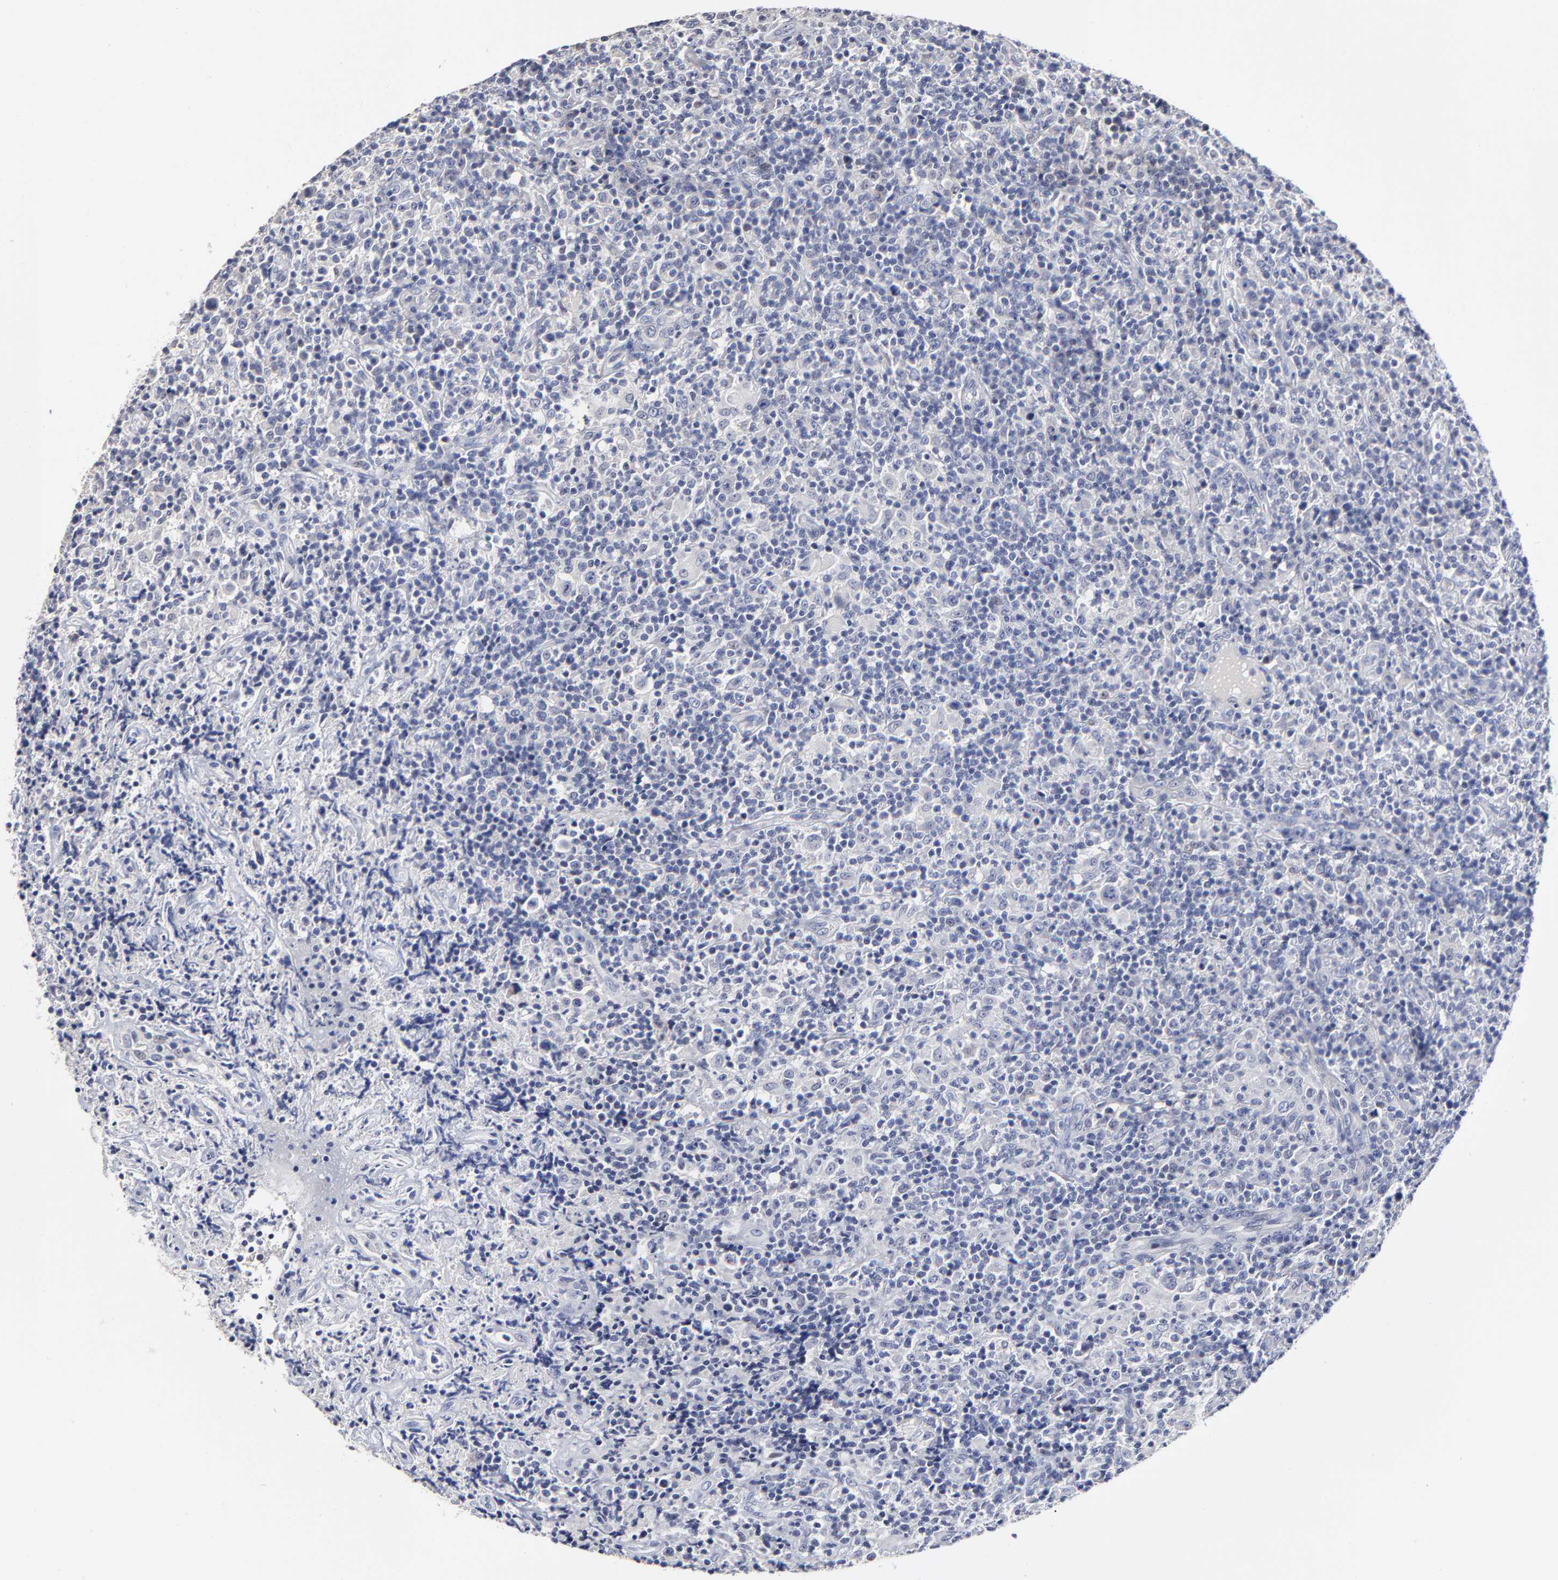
{"staining": {"intensity": "negative", "quantity": "none", "location": "none"}, "tissue": "lymphoma", "cell_type": "Tumor cells", "image_type": "cancer", "snomed": [{"axis": "morphology", "description": "Hodgkin's disease, NOS"}, {"axis": "topography", "description": "Lymph node"}], "caption": "The immunohistochemistry photomicrograph has no significant positivity in tumor cells of Hodgkin's disease tissue.", "gene": "CXADR", "patient": {"sex": "male", "age": 65}}